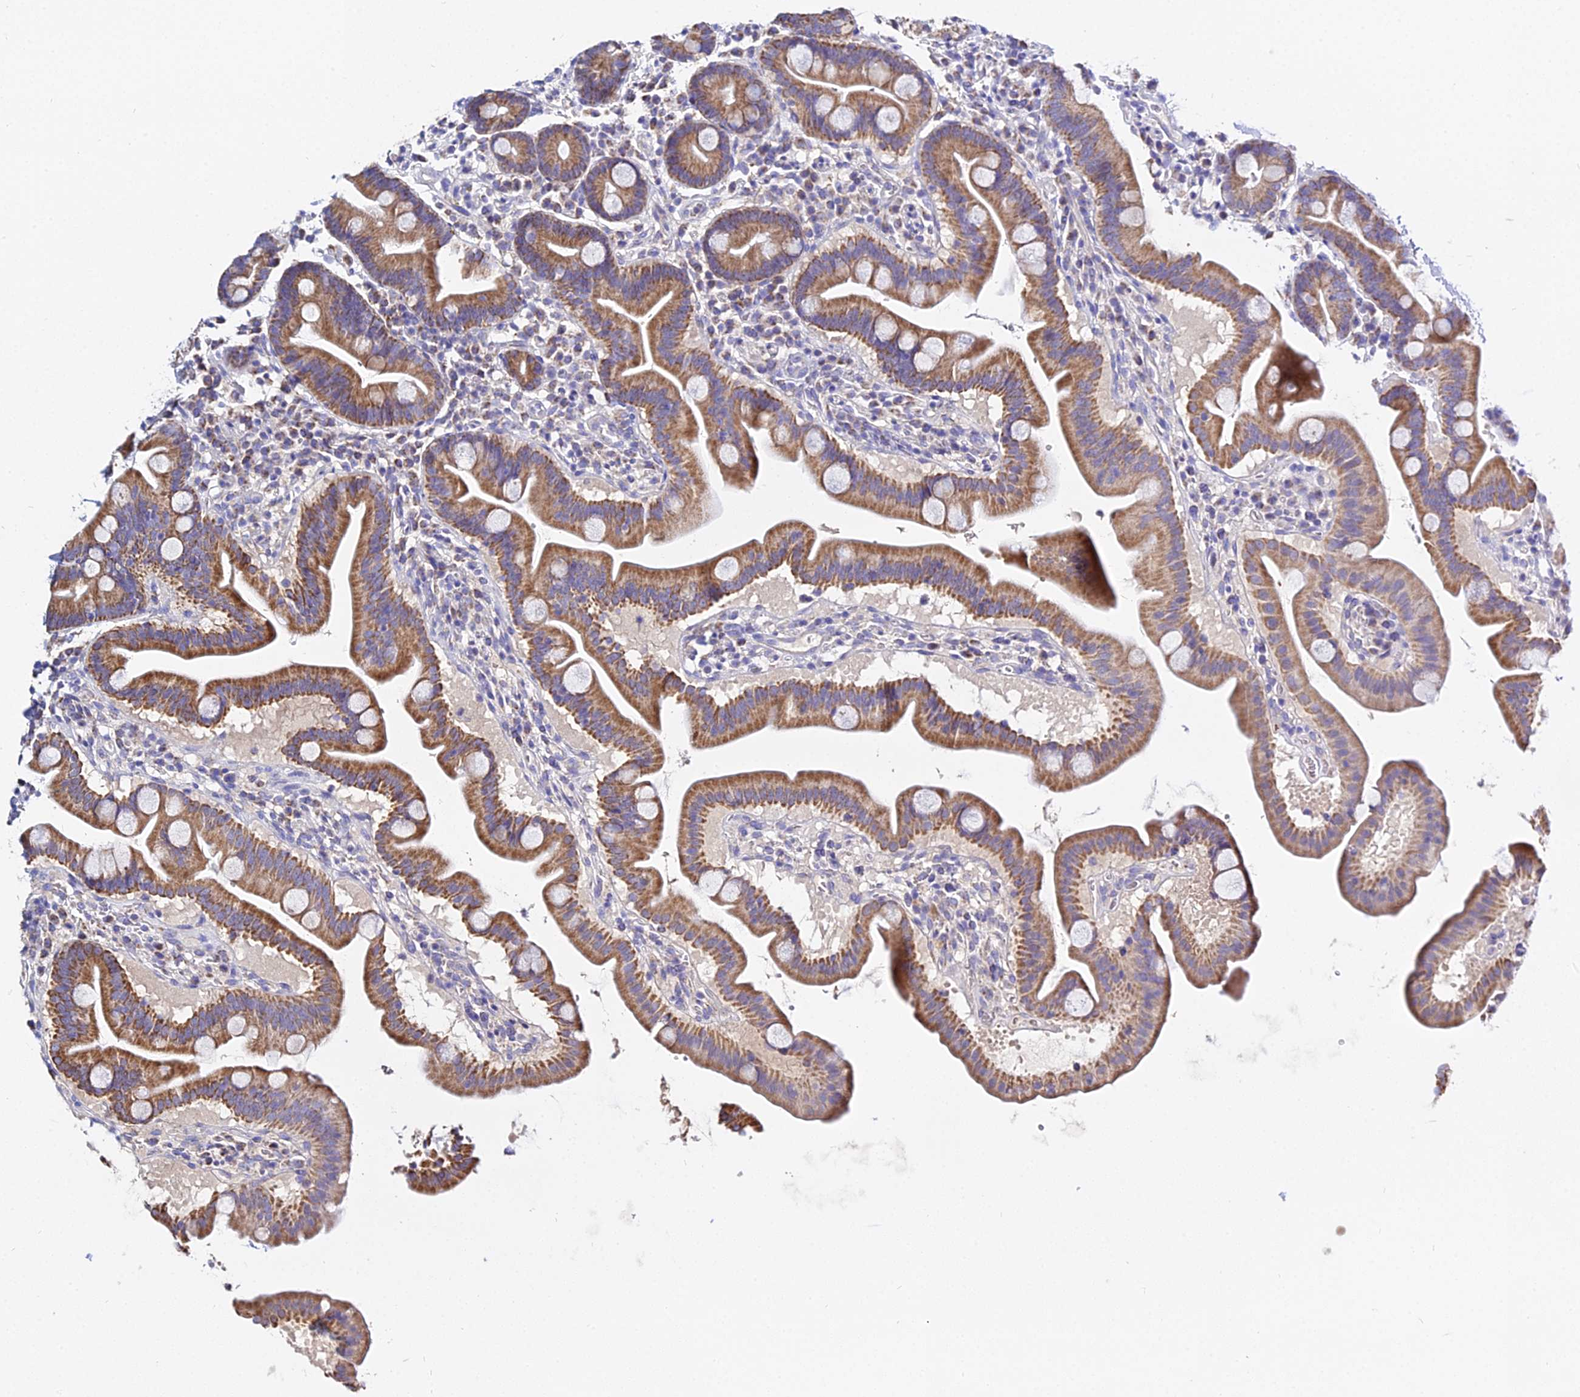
{"staining": {"intensity": "moderate", "quantity": ">75%", "location": "cytoplasmic/membranous"}, "tissue": "duodenum", "cell_type": "Glandular cells", "image_type": "normal", "snomed": [{"axis": "morphology", "description": "Normal tissue, NOS"}, {"axis": "topography", "description": "Duodenum"}], "caption": "Immunohistochemical staining of benign human duodenum exhibits moderate cytoplasmic/membranous protein positivity in approximately >75% of glandular cells. (DAB IHC, brown staining for protein, blue staining for nuclei).", "gene": "TYW5", "patient": {"sex": "male", "age": 54}}